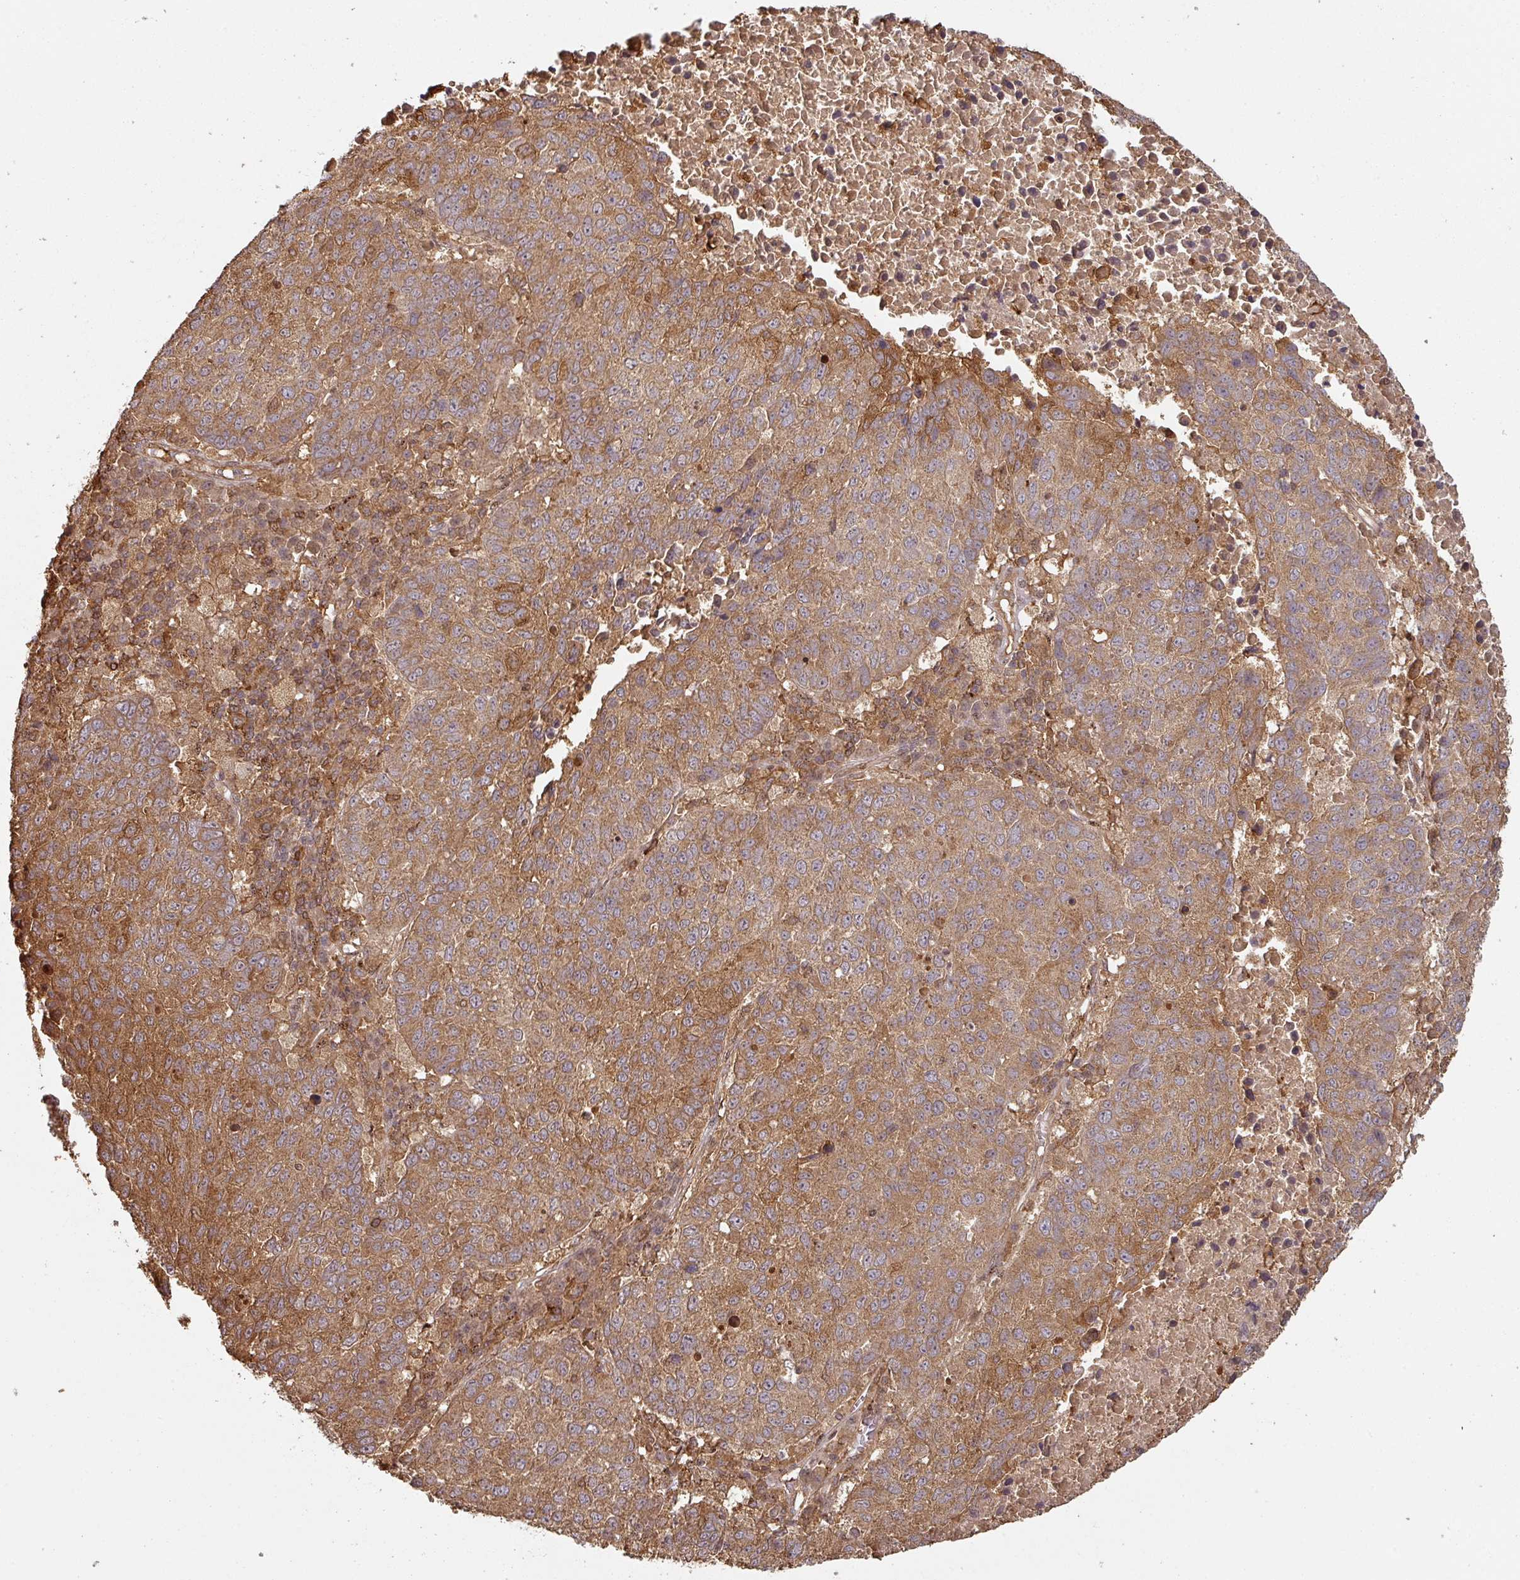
{"staining": {"intensity": "strong", "quantity": ">75%", "location": "cytoplasmic/membranous"}, "tissue": "lung cancer", "cell_type": "Tumor cells", "image_type": "cancer", "snomed": [{"axis": "morphology", "description": "Squamous cell carcinoma, NOS"}, {"axis": "topography", "description": "Lung"}], "caption": "A brown stain highlights strong cytoplasmic/membranous staining of a protein in human lung squamous cell carcinoma tumor cells. The protein is stained brown, and the nuclei are stained in blue (DAB (3,3'-diaminobenzidine) IHC with brightfield microscopy, high magnification).", "gene": "ZNF322", "patient": {"sex": "male", "age": 73}}